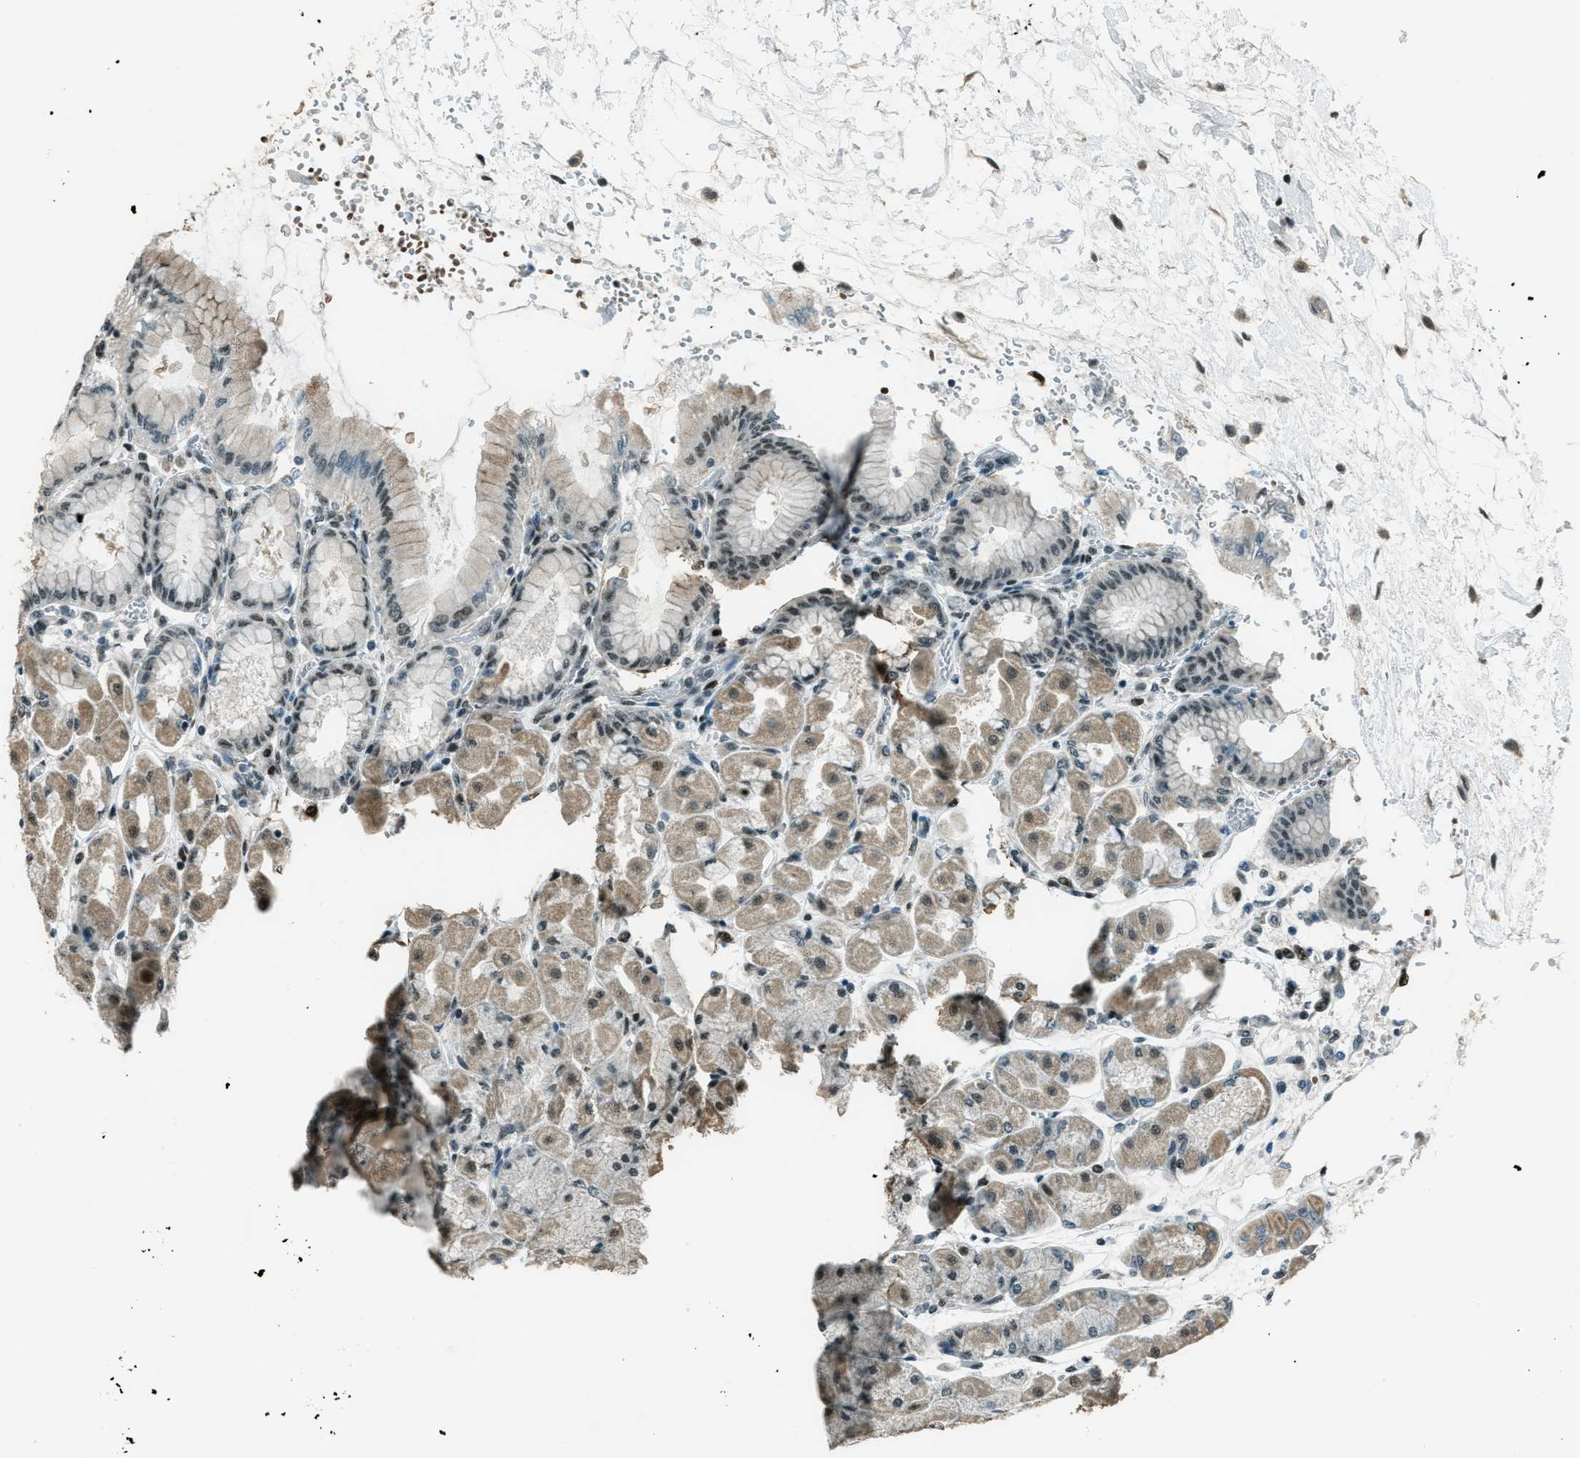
{"staining": {"intensity": "weak", "quantity": "25%-75%", "location": "cytoplasmic/membranous,nuclear"}, "tissue": "stomach", "cell_type": "Glandular cells", "image_type": "normal", "snomed": [{"axis": "morphology", "description": "Normal tissue, NOS"}, {"axis": "topography", "description": "Stomach, upper"}], "caption": "This is an image of IHC staining of benign stomach, which shows weak positivity in the cytoplasmic/membranous,nuclear of glandular cells.", "gene": "TARDBP", "patient": {"sex": "female", "age": 56}}